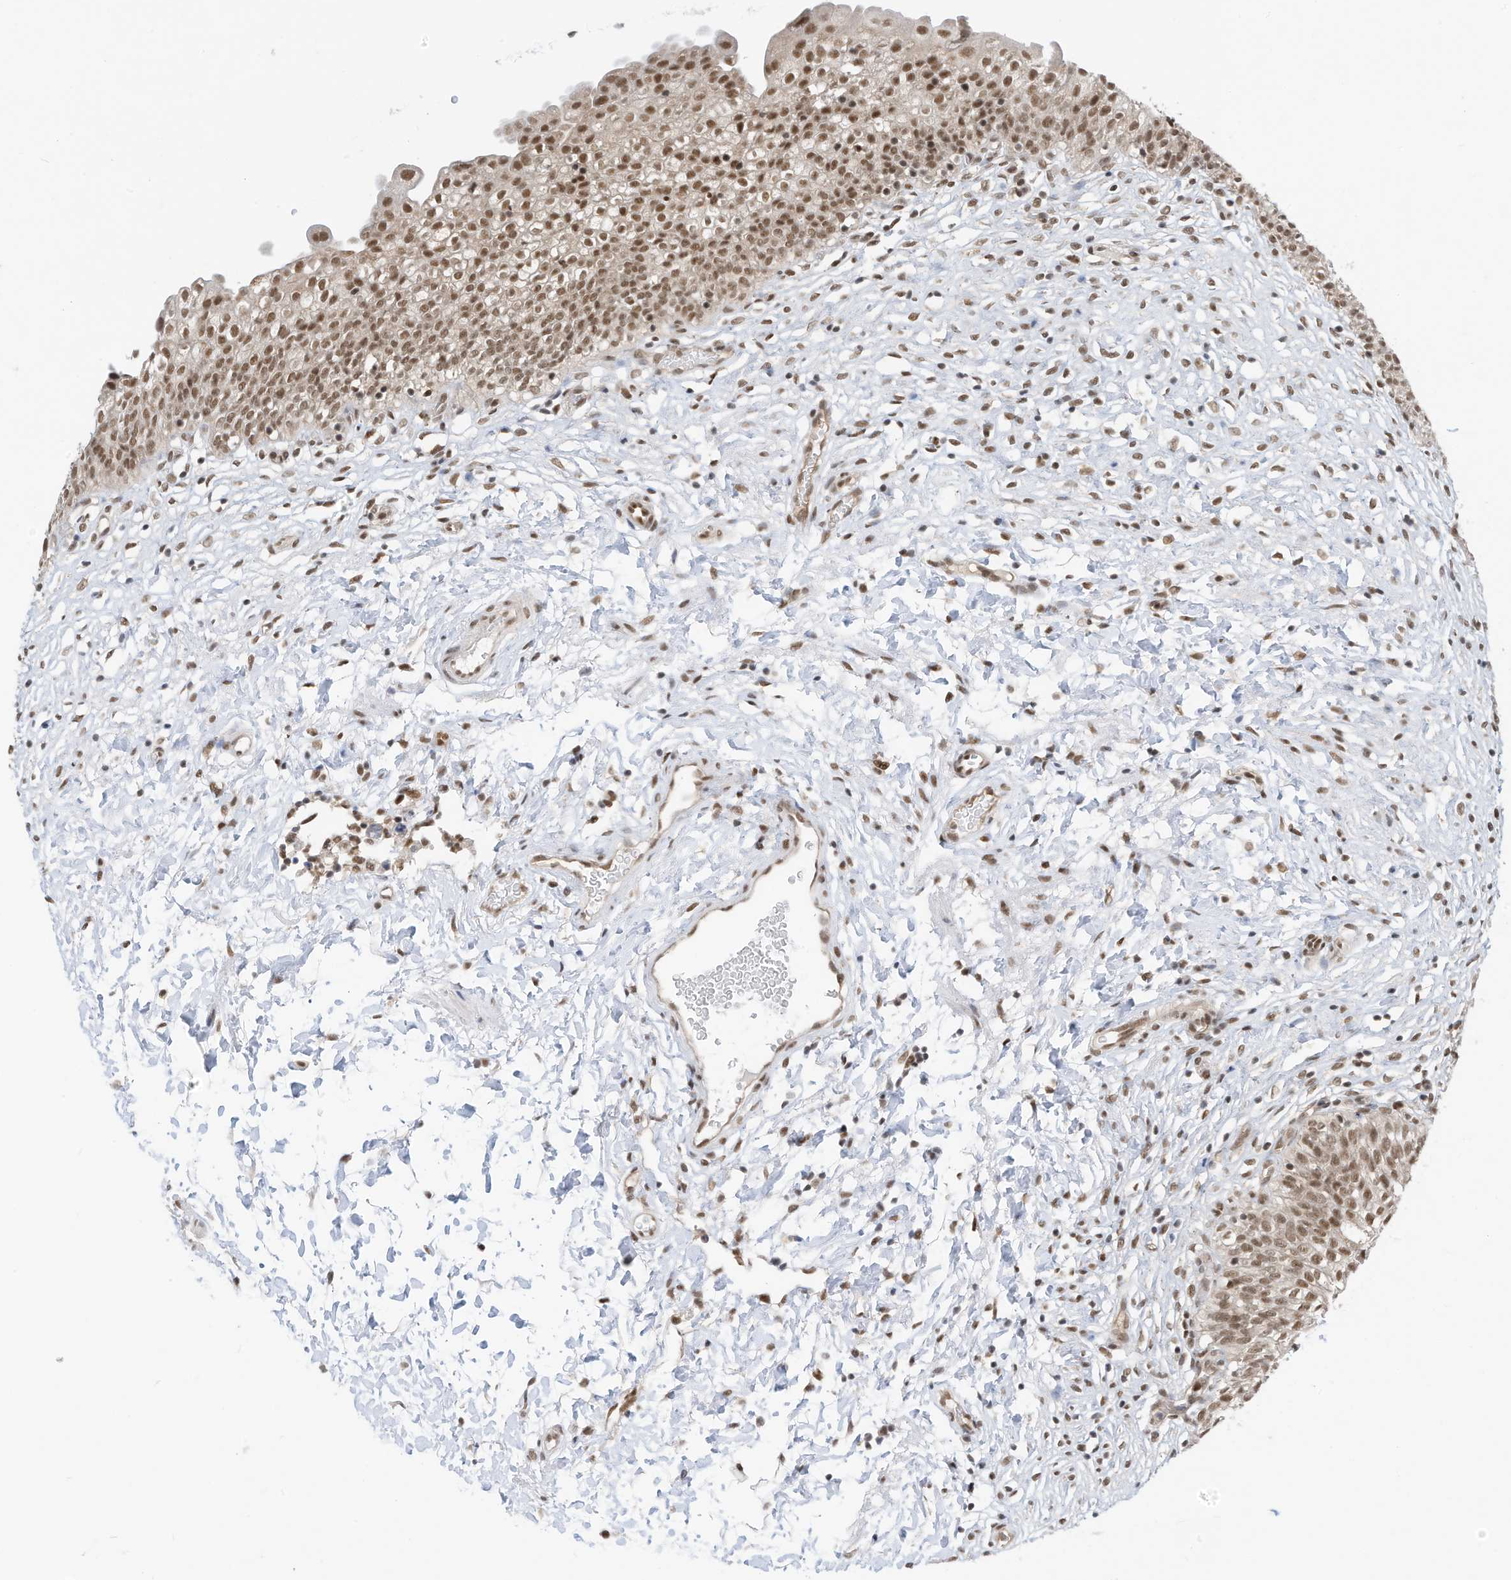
{"staining": {"intensity": "strong", "quantity": ">75%", "location": "cytoplasmic/membranous,nuclear"}, "tissue": "urinary bladder", "cell_type": "Urothelial cells", "image_type": "normal", "snomed": [{"axis": "morphology", "description": "Normal tissue, NOS"}, {"axis": "topography", "description": "Urinary bladder"}], "caption": "Urinary bladder stained with IHC demonstrates strong cytoplasmic/membranous,nuclear positivity in about >75% of urothelial cells.", "gene": "AURKAIP1", "patient": {"sex": "male", "age": 55}}